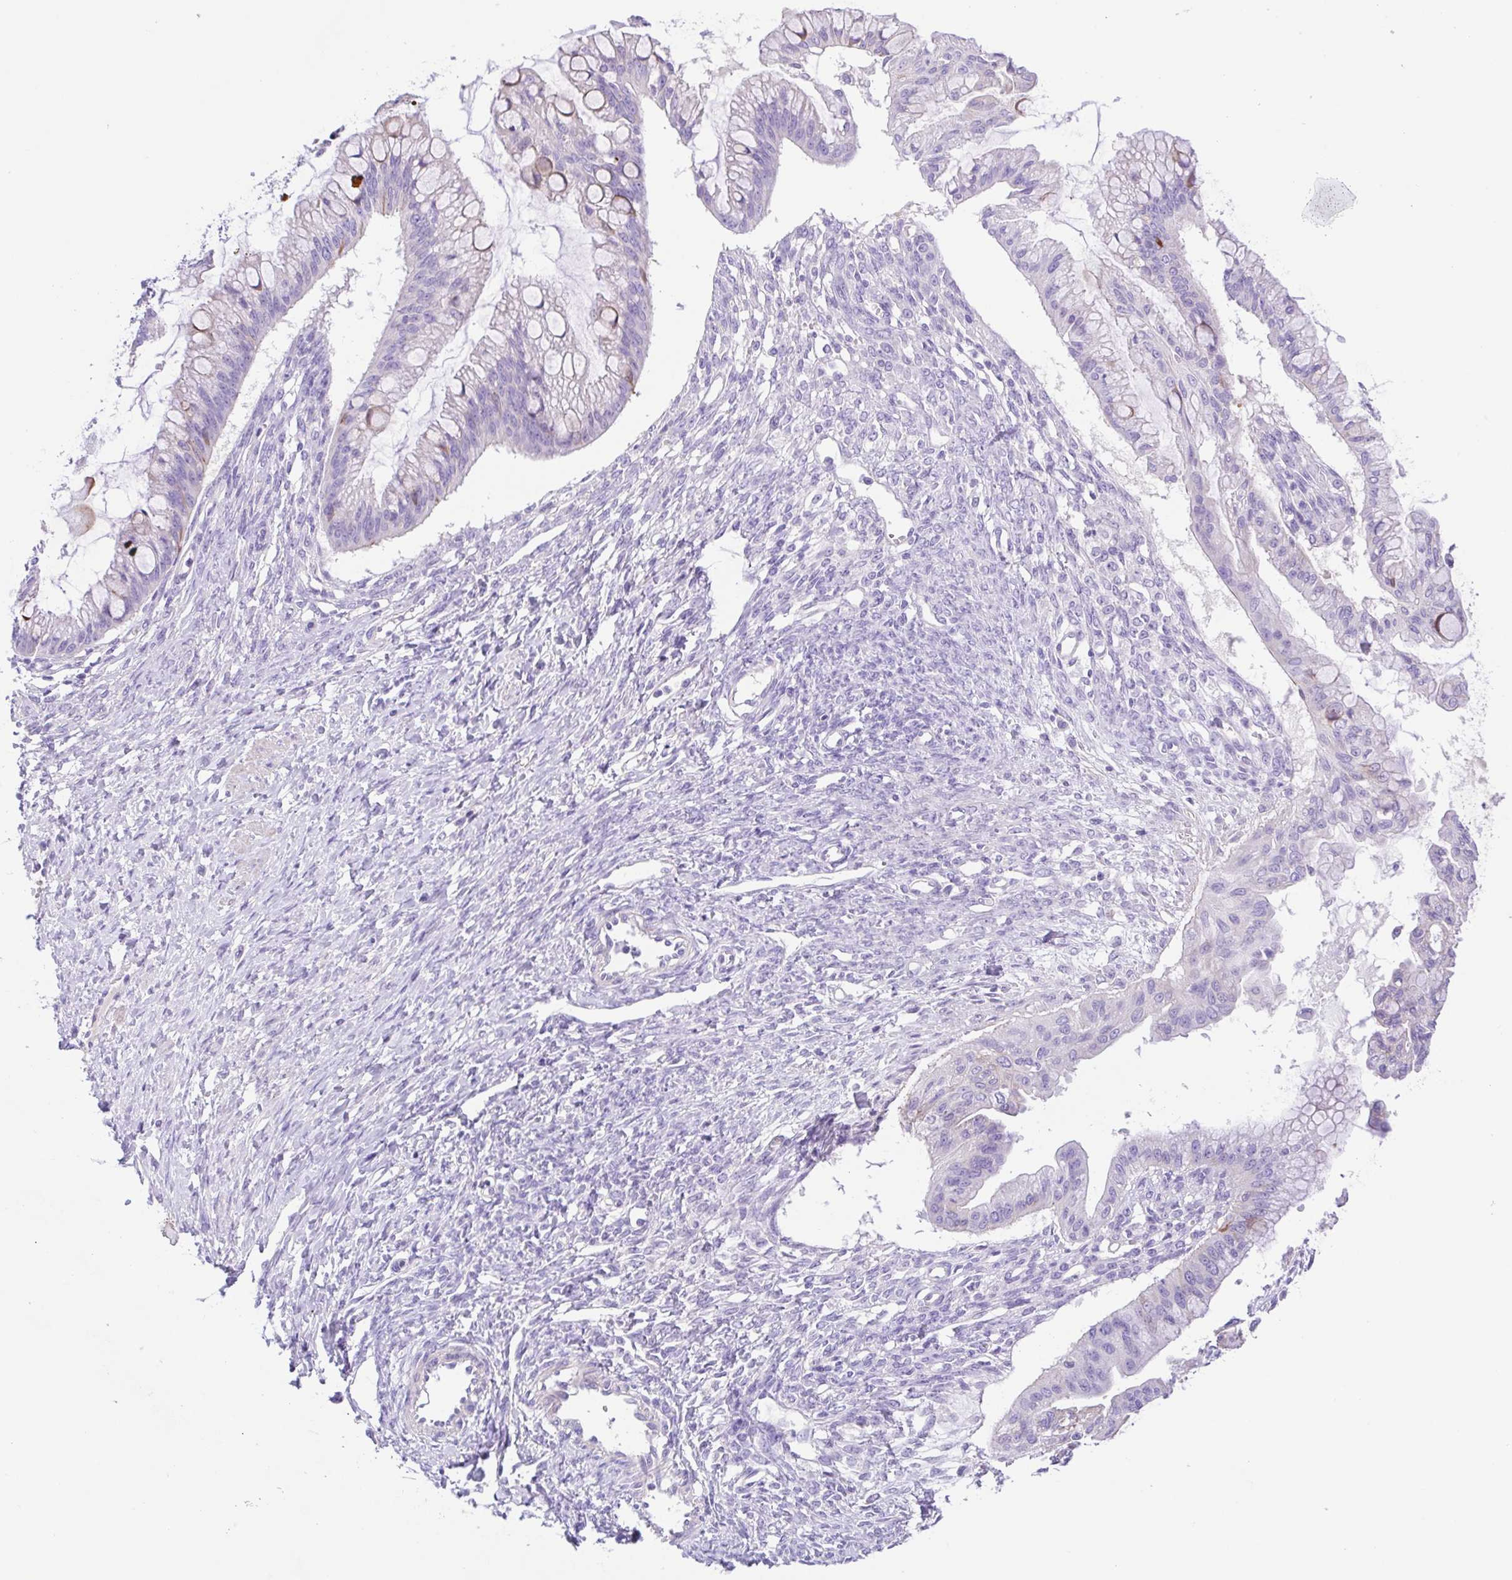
{"staining": {"intensity": "negative", "quantity": "none", "location": "none"}, "tissue": "ovarian cancer", "cell_type": "Tumor cells", "image_type": "cancer", "snomed": [{"axis": "morphology", "description": "Cystadenocarcinoma, mucinous, NOS"}, {"axis": "topography", "description": "Ovary"}], "caption": "This is an IHC micrograph of human mucinous cystadenocarcinoma (ovarian). There is no positivity in tumor cells.", "gene": "ISM2", "patient": {"sex": "female", "age": 73}}